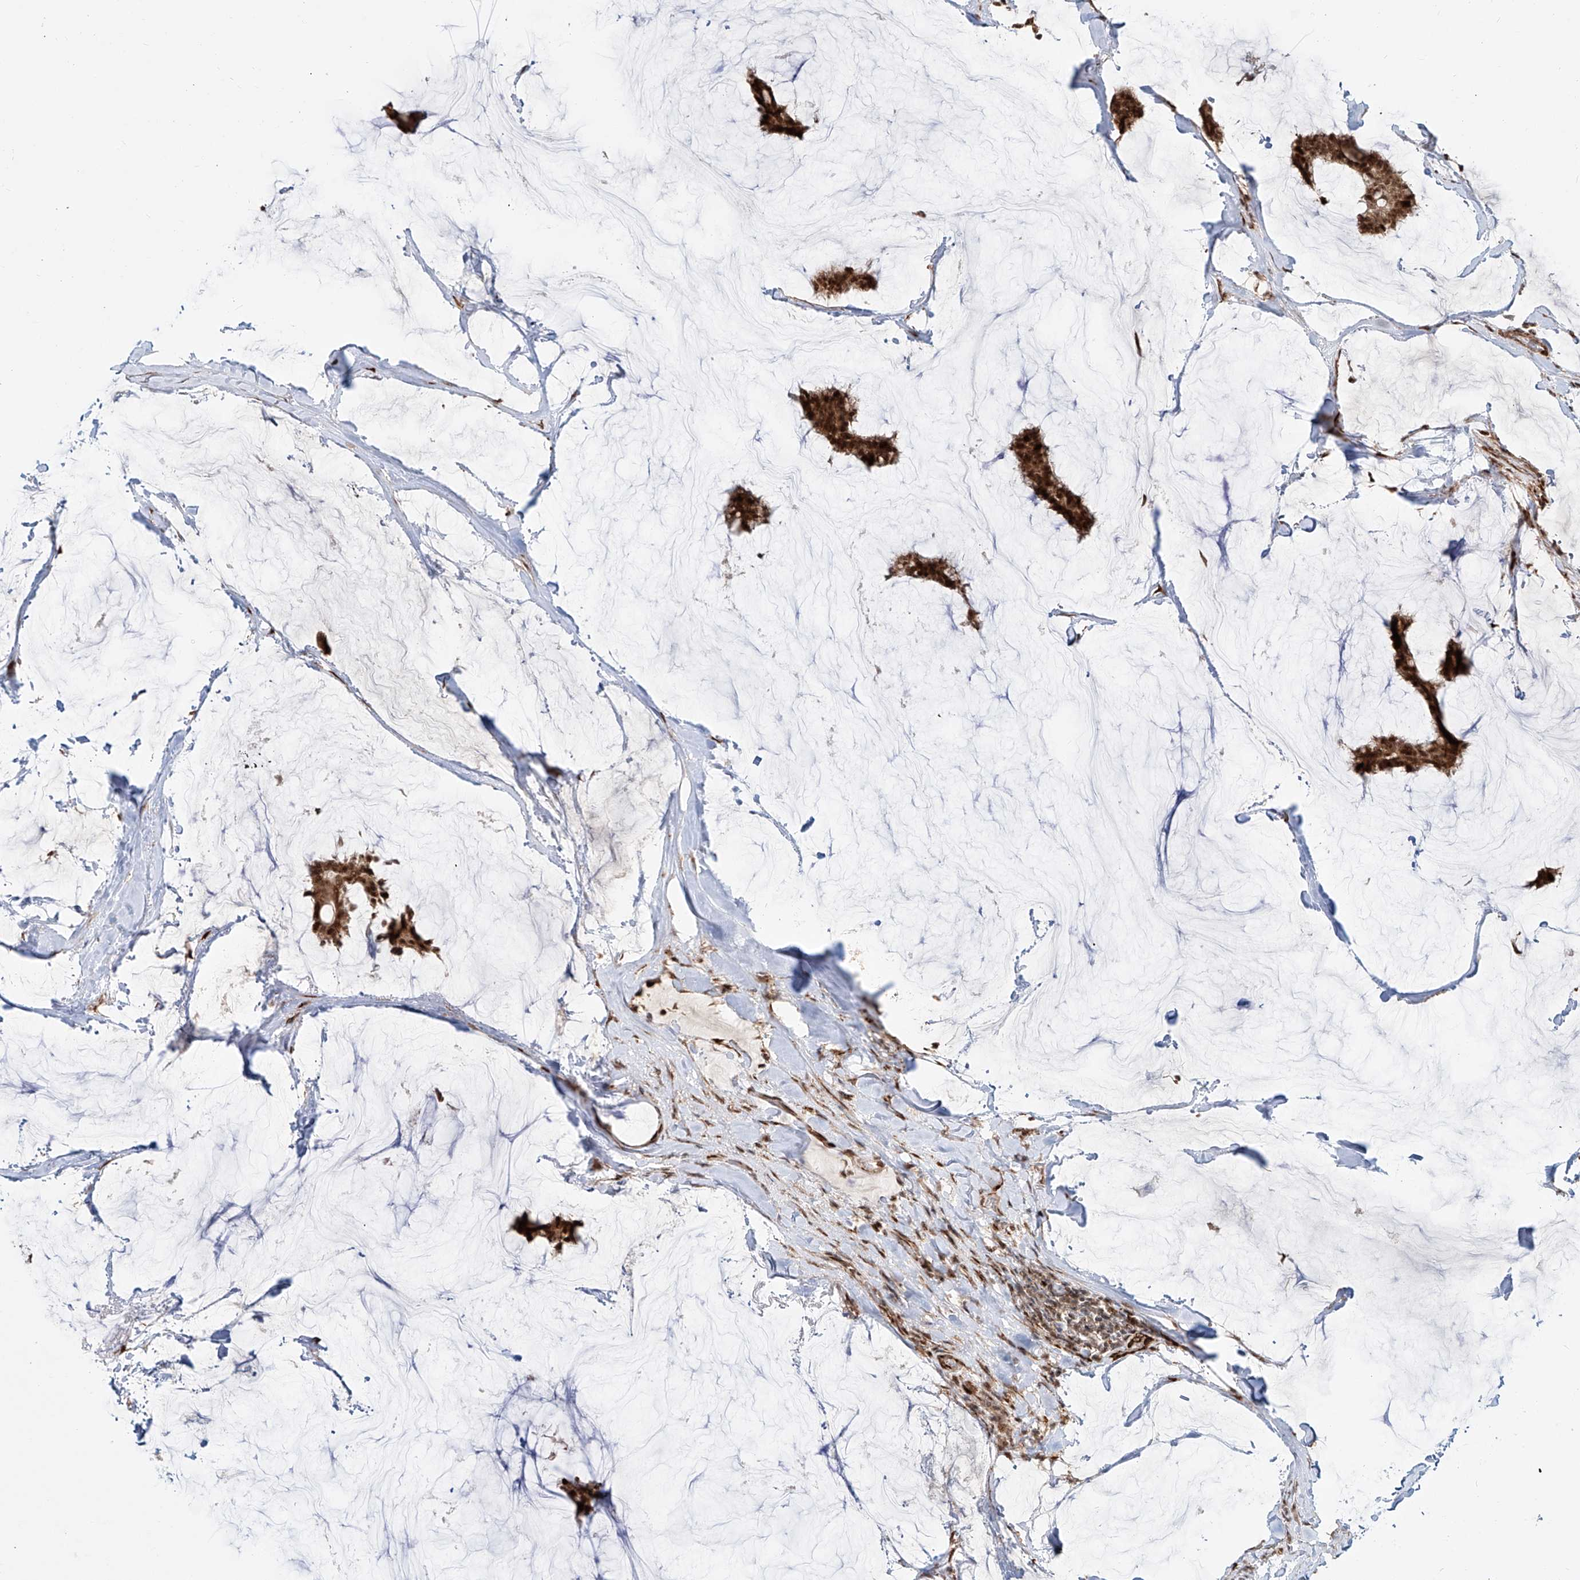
{"staining": {"intensity": "moderate", "quantity": ">75%", "location": "cytoplasmic/membranous,nuclear"}, "tissue": "breast cancer", "cell_type": "Tumor cells", "image_type": "cancer", "snomed": [{"axis": "morphology", "description": "Duct carcinoma"}, {"axis": "topography", "description": "Breast"}], "caption": "DAB immunohistochemical staining of human breast infiltrating ductal carcinoma displays moderate cytoplasmic/membranous and nuclear protein expression in approximately >75% of tumor cells.", "gene": "ZNF710", "patient": {"sex": "female", "age": 93}}